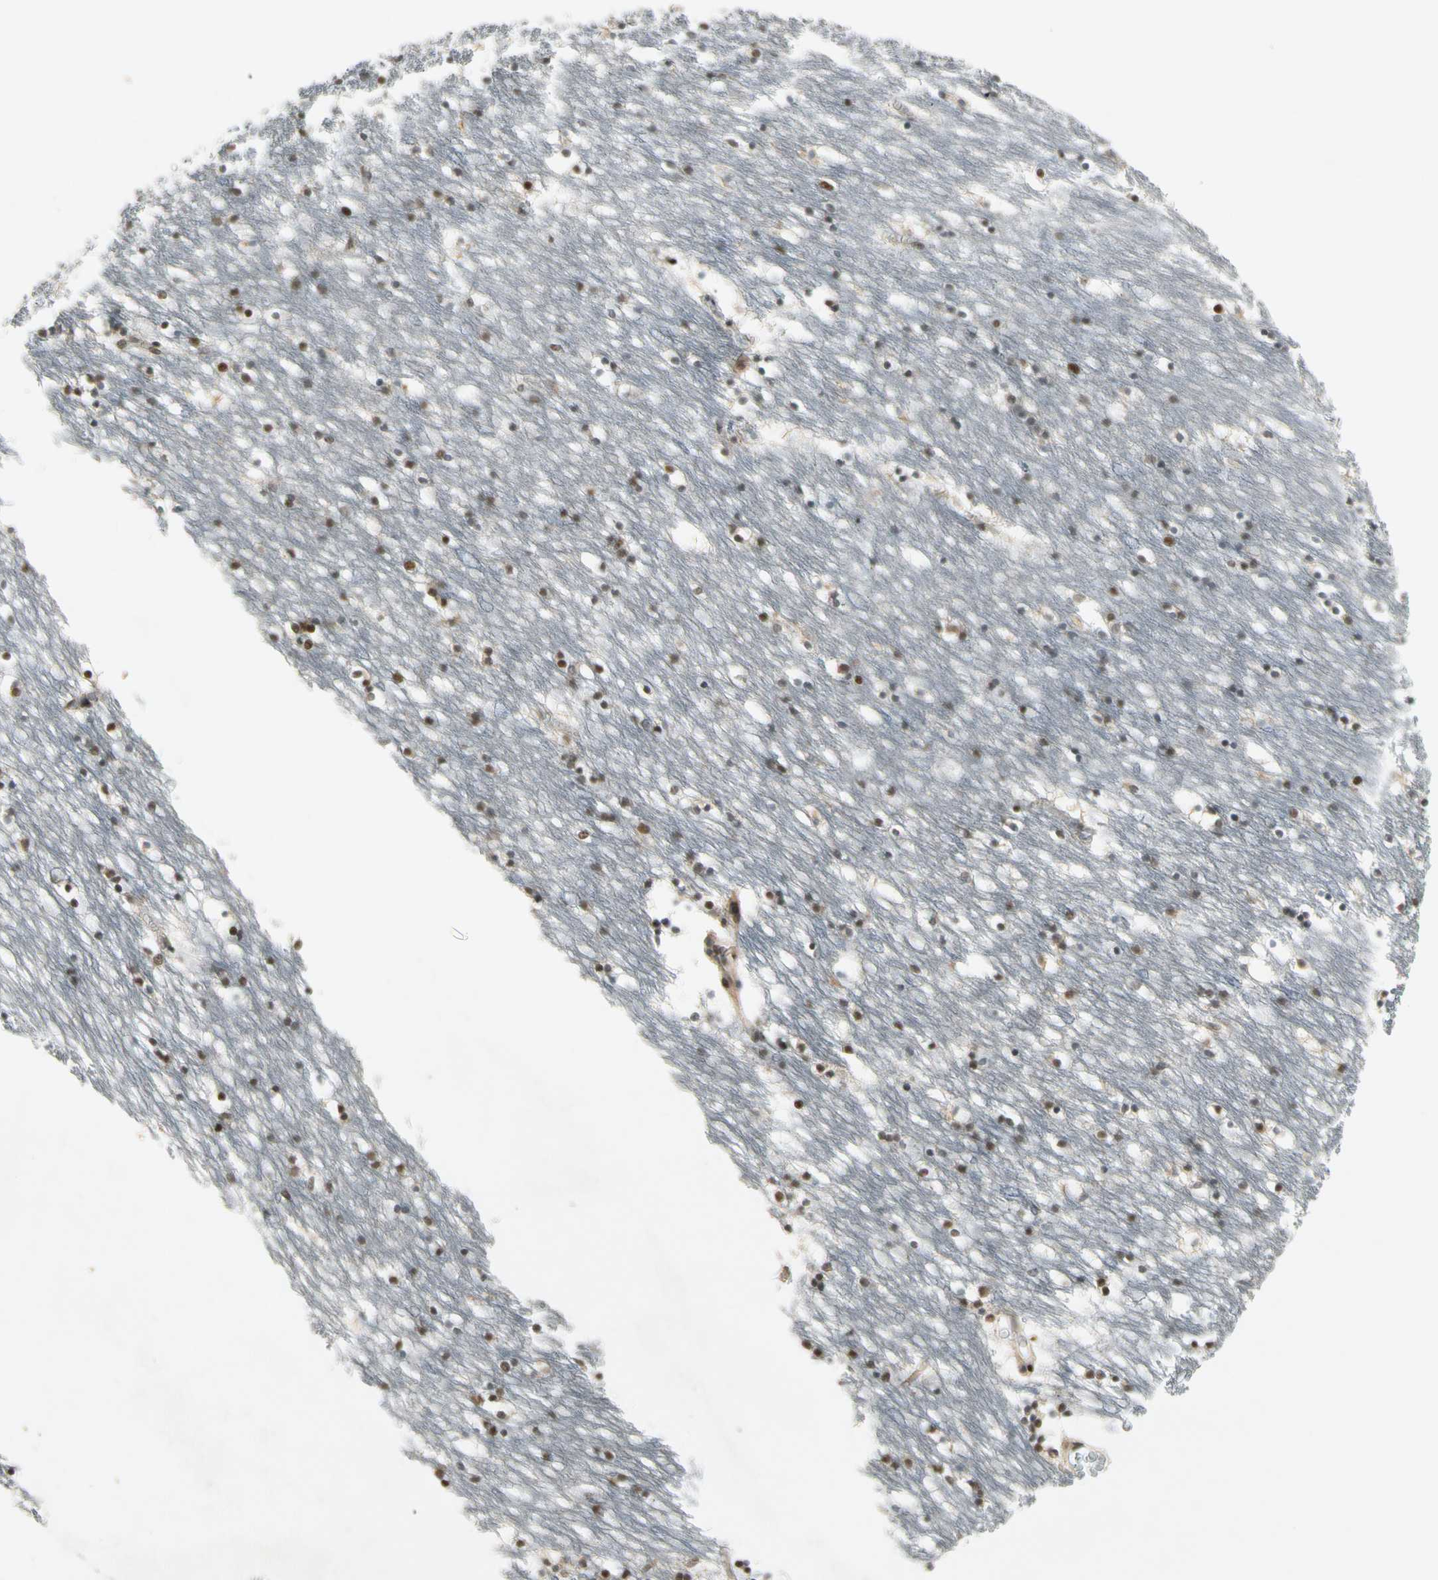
{"staining": {"intensity": "strong", "quantity": "<25%", "location": "nuclear"}, "tissue": "caudate", "cell_type": "Glial cells", "image_type": "normal", "snomed": [{"axis": "morphology", "description": "Normal tissue, NOS"}, {"axis": "topography", "description": "Lateral ventricle wall"}], "caption": "Protein expression analysis of benign caudate shows strong nuclear staining in approximately <25% of glial cells. The staining is performed using DAB brown chromogen to label protein expression. The nuclei are counter-stained blue using hematoxylin.", "gene": "CDK11A", "patient": {"sex": "male", "age": 45}}